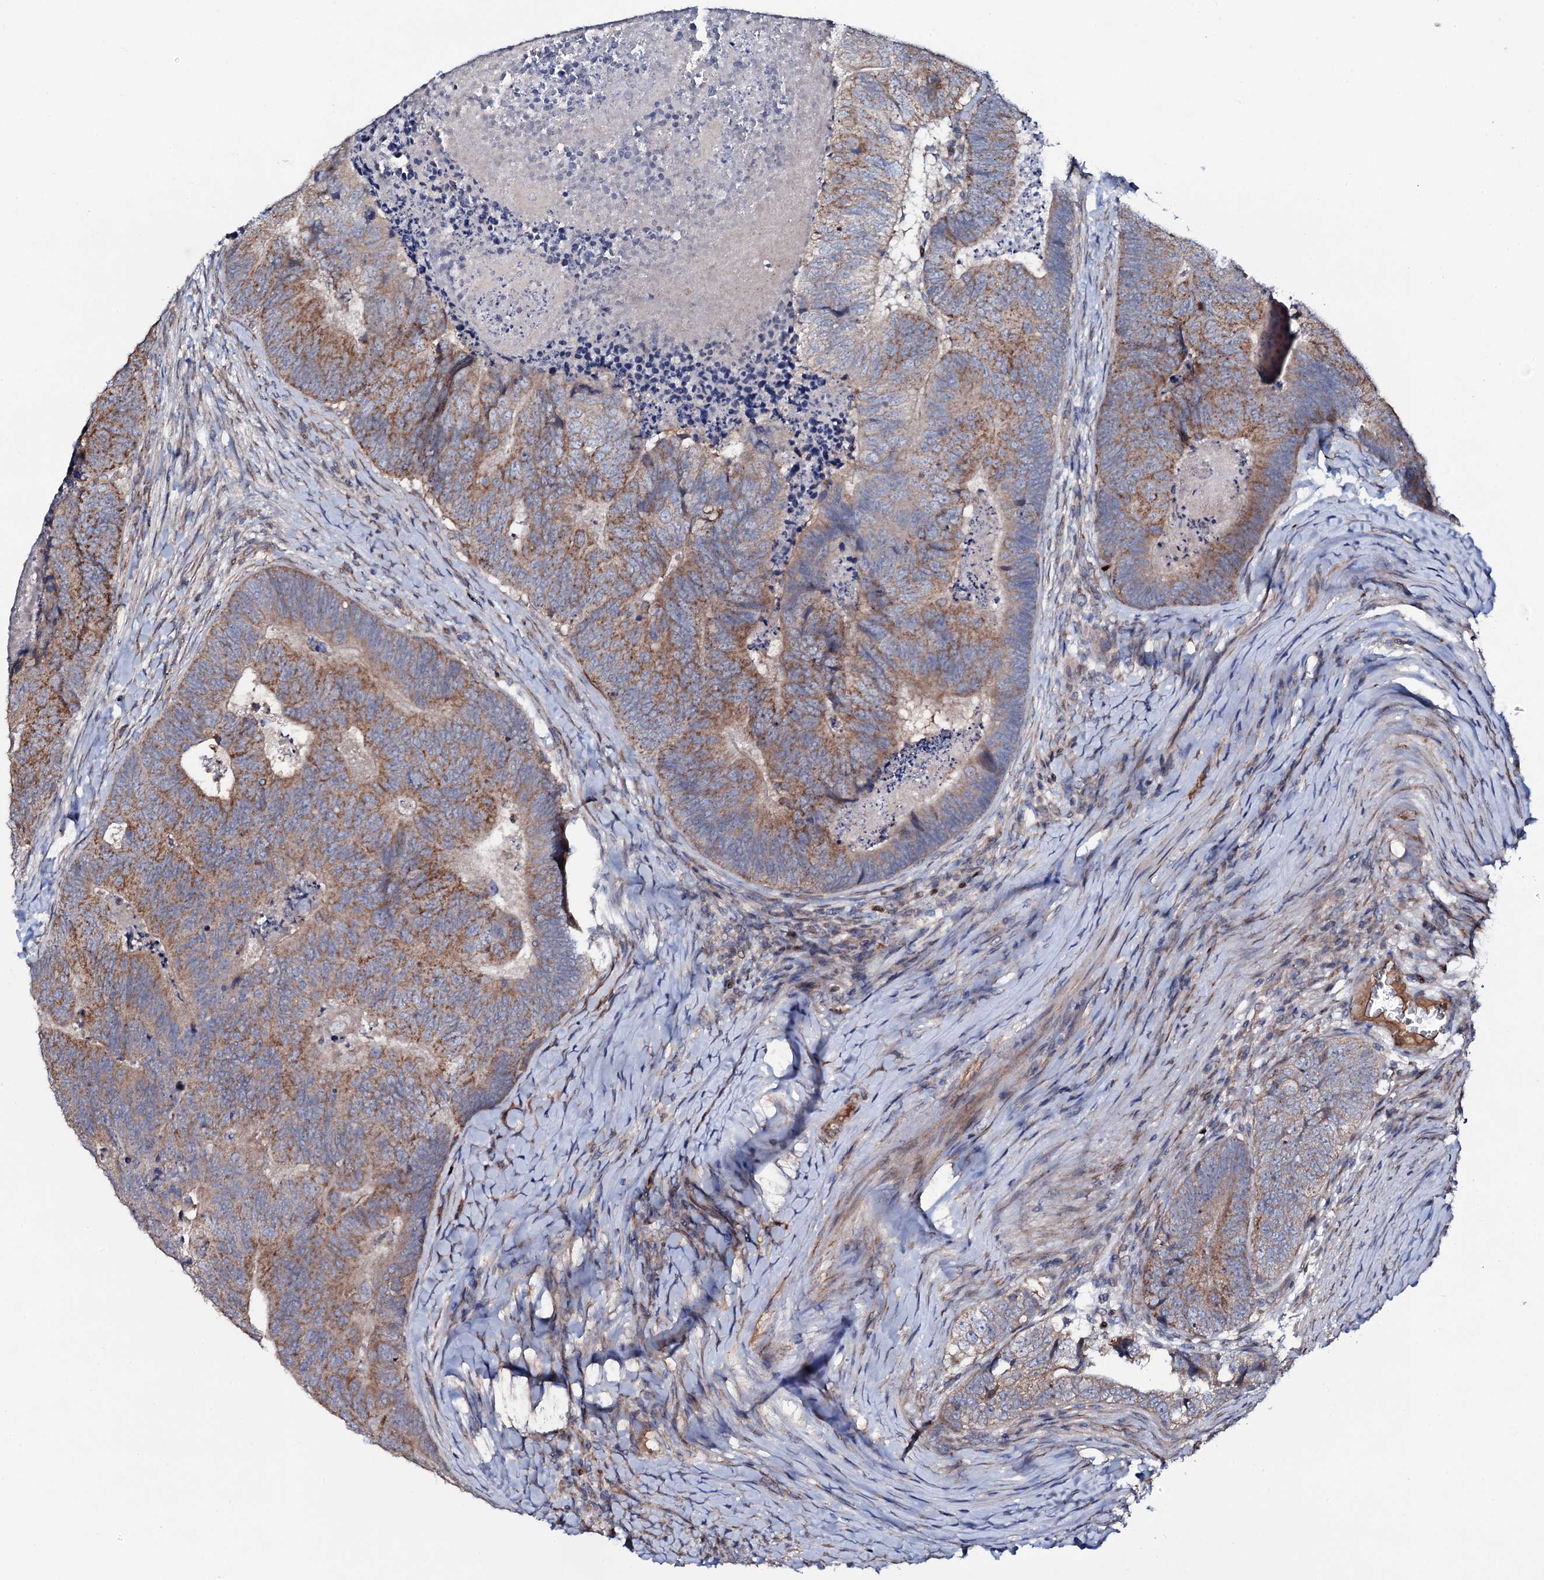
{"staining": {"intensity": "moderate", "quantity": ">75%", "location": "cytoplasmic/membranous"}, "tissue": "colorectal cancer", "cell_type": "Tumor cells", "image_type": "cancer", "snomed": [{"axis": "morphology", "description": "Adenocarcinoma, NOS"}, {"axis": "topography", "description": "Colon"}], "caption": "IHC histopathology image of neoplastic tissue: colorectal adenocarcinoma stained using IHC demonstrates medium levels of moderate protein expression localized specifically in the cytoplasmic/membranous of tumor cells, appearing as a cytoplasmic/membranous brown color.", "gene": "PPP1R3D", "patient": {"sex": "female", "age": 67}}